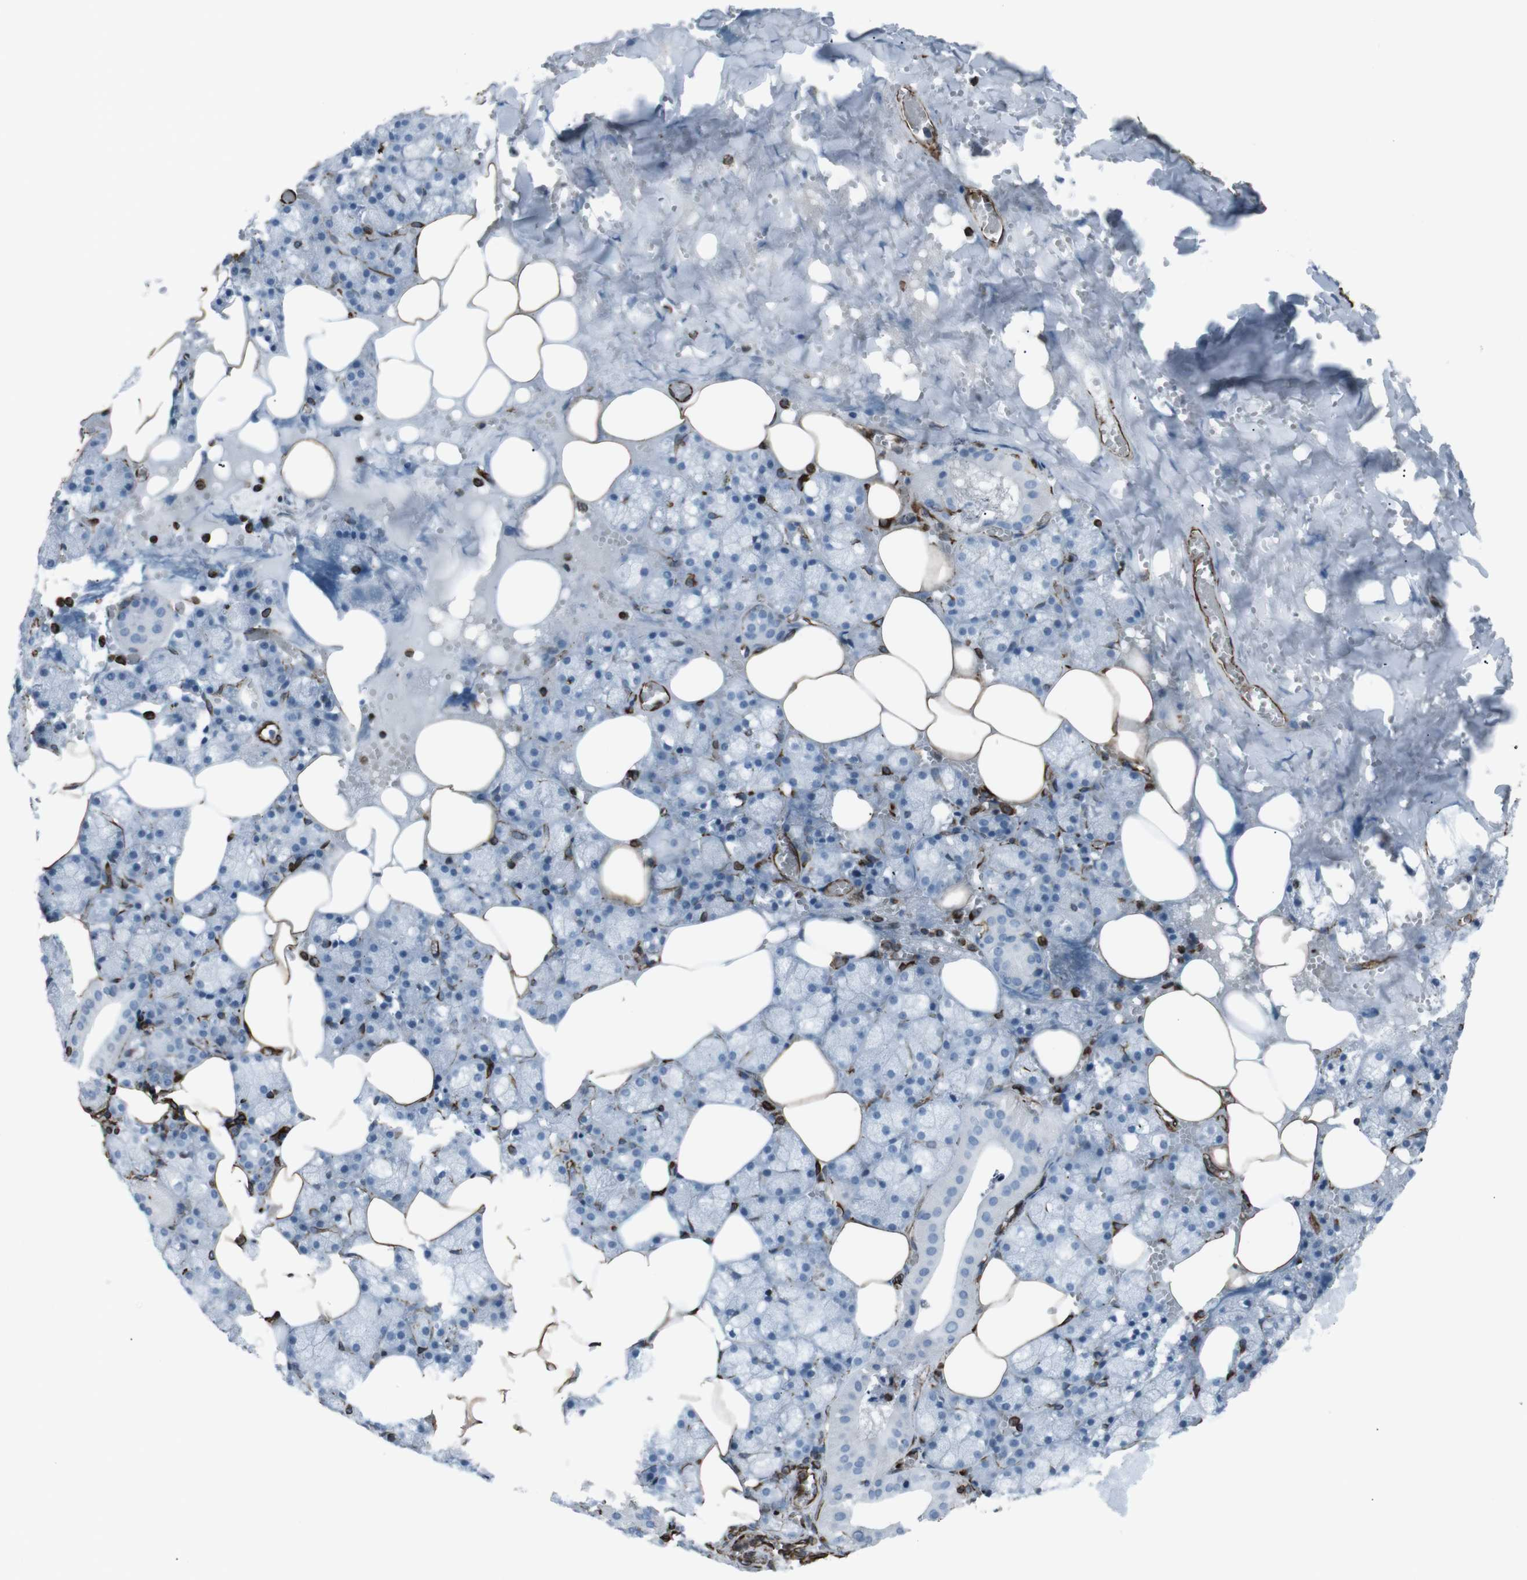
{"staining": {"intensity": "negative", "quantity": "none", "location": "none"}, "tissue": "salivary gland", "cell_type": "Glandular cells", "image_type": "normal", "snomed": [{"axis": "morphology", "description": "Normal tissue, NOS"}, {"axis": "topography", "description": "Salivary gland"}], "caption": "DAB (3,3'-diaminobenzidine) immunohistochemical staining of unremarkable human salivary gland reveals no significant expression in glandular cells.", "gene": "ZDHHC6", "patient": {"sex": "male", "age": 62}}